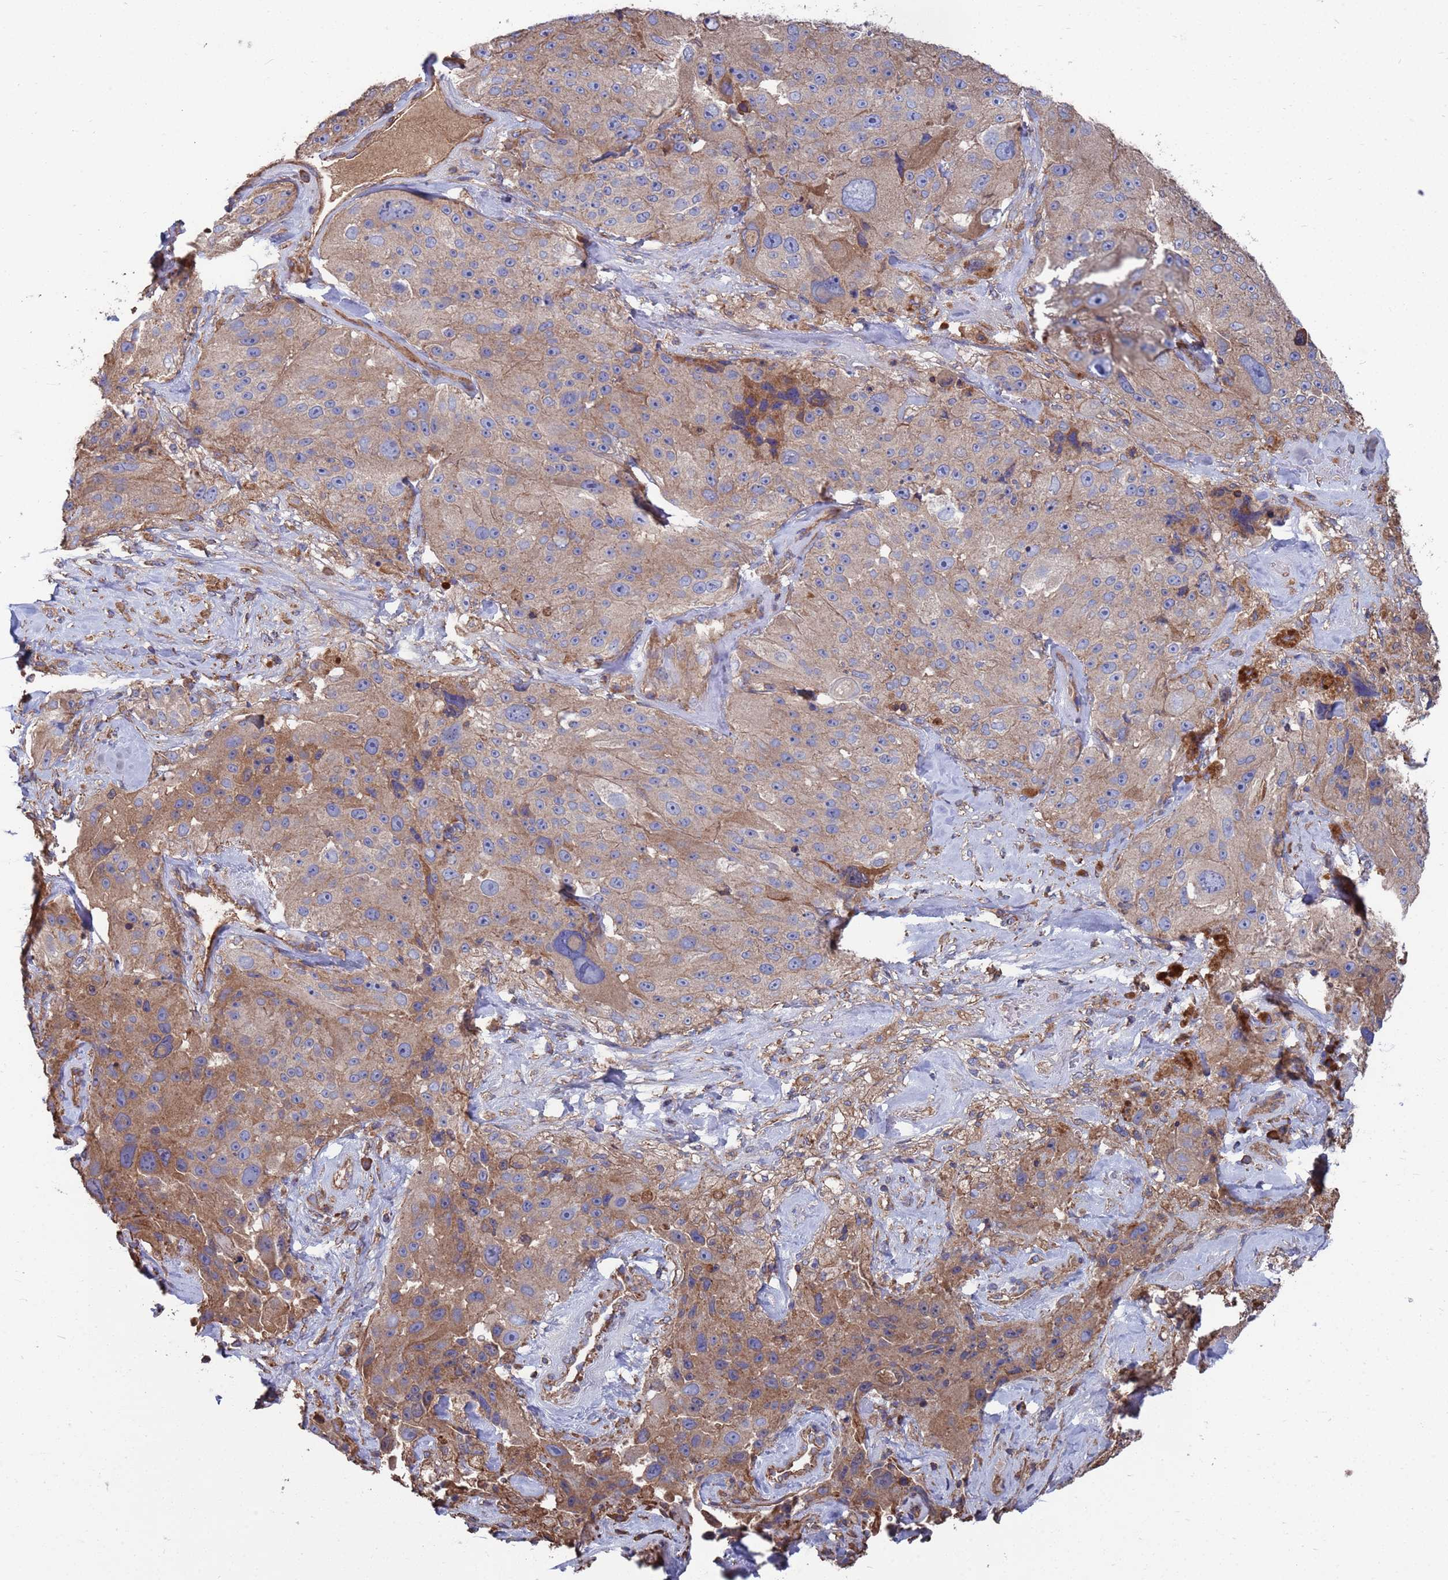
{"staining": {"intensity": "moderate", "quantity": "25%-75%", "location": "cytoplasmic/membranous"}, "tissue": "melanoma", "cell_type": "Tumor cells", "image_type": "cancer", "snomed": [{"axis": "morphology", "description": "Malignant melanoma, Metastatic site"}, {"axis": "topography", "description": "Lymph node"}], "caption": "This histopathology image exhibits immunohistochemistry staining of human malignant melanoma (metastatic site), with medium moderate cytoplasmic/membranous expression in about 25%-75% of tumor cells.", "gene": "PYCR1", "patient": {"sex": "male", "age": 62}}